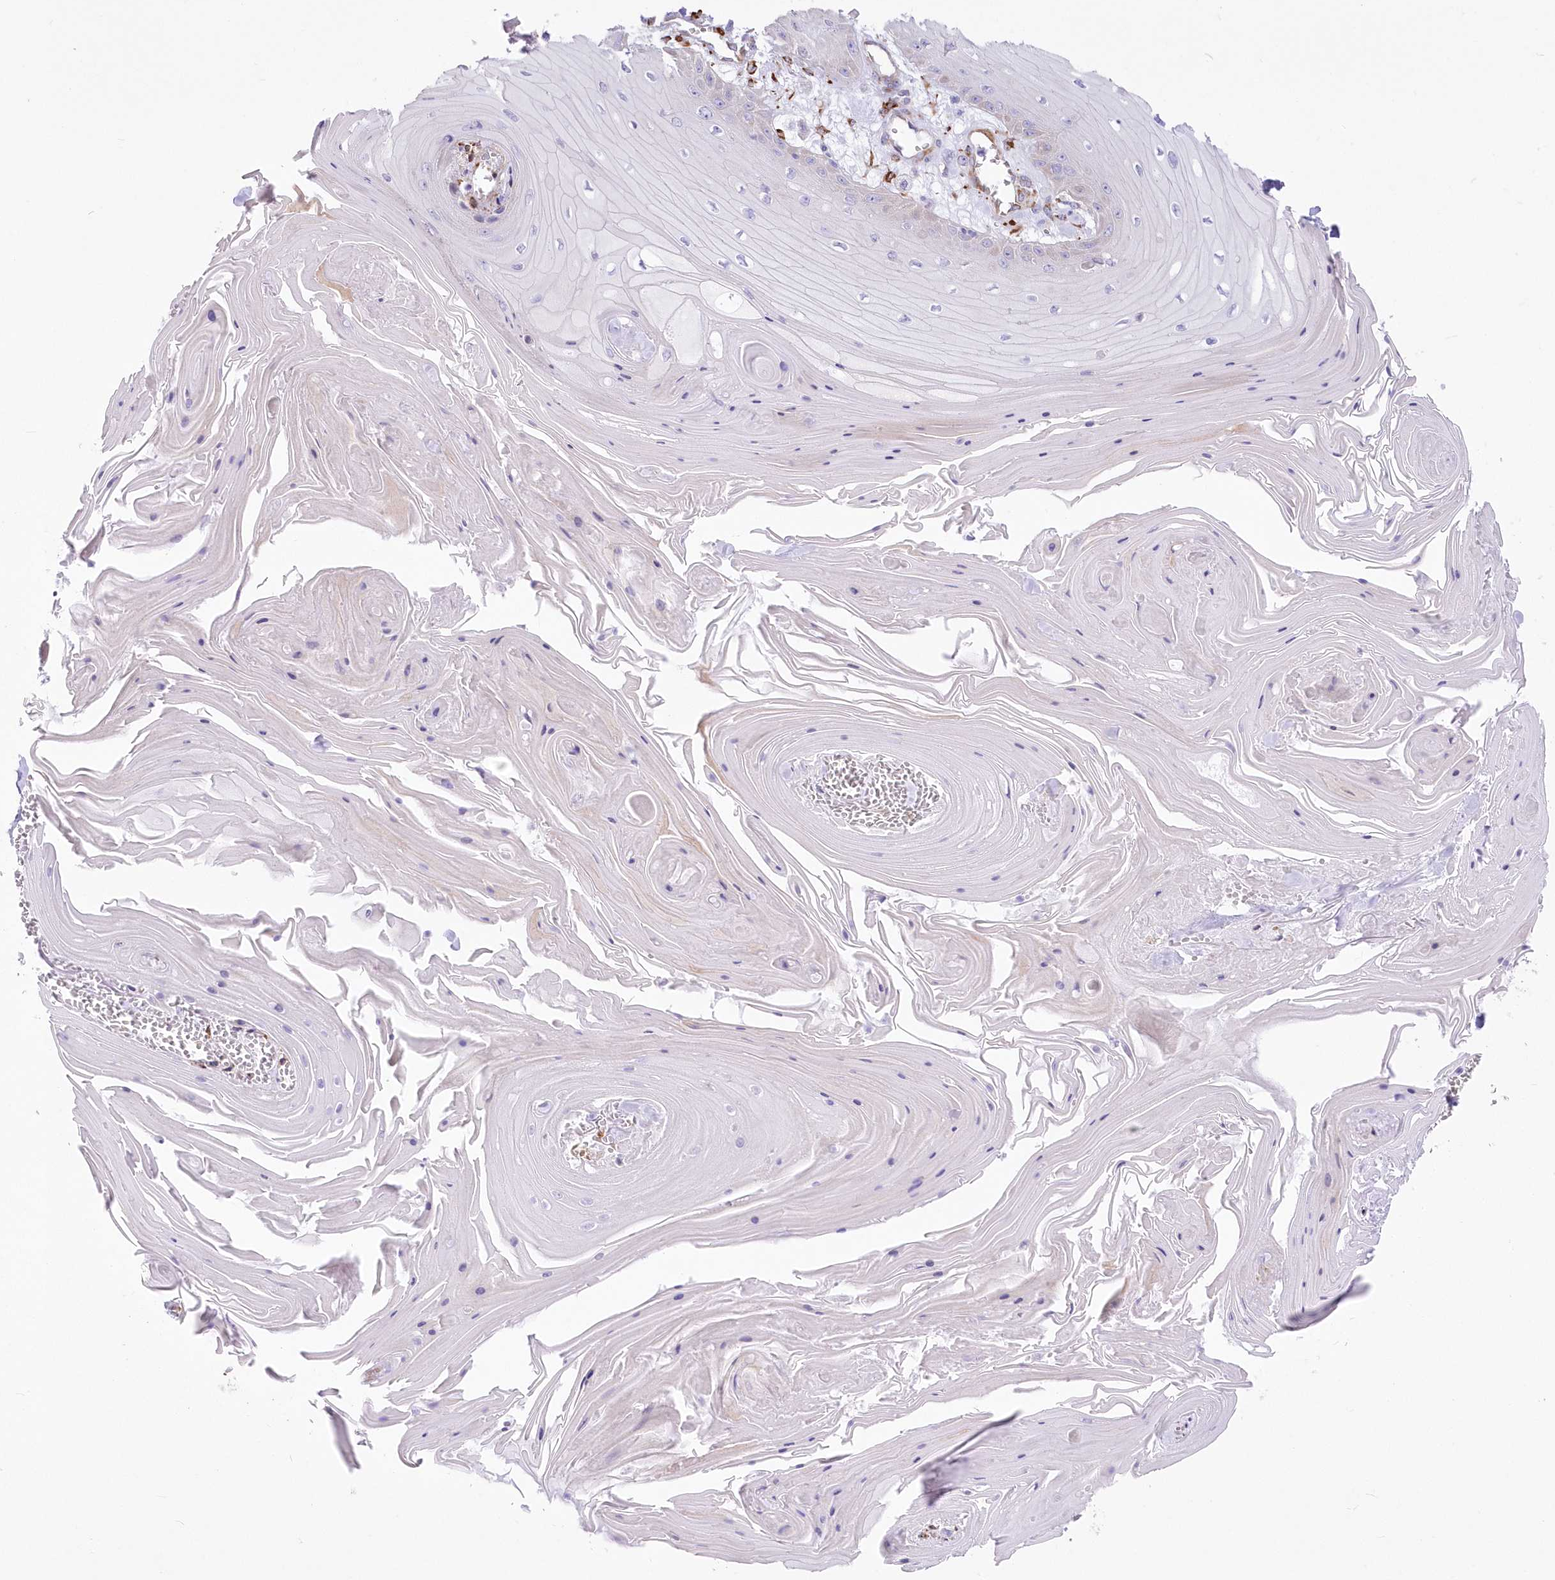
{"staining": {"intensity": "negative", "quantity": "none", "location": "none"}, "tissue": "skin cancer", "cell_type": "Tumor cells", "image_type": "cancer", "snomed": [{"axis": "morphology", "description": "Squamous cell carcinoma, NOS"}, {"axis": "topography", "description": "Skin"}], "caption": "Tumor cells are negative for brown protein staining in squamous cell carcinoma (skin). (DAB IHC, high magnification).", "gene": "YTHDC2", "patient": {"sex": "male", "age": 74}}